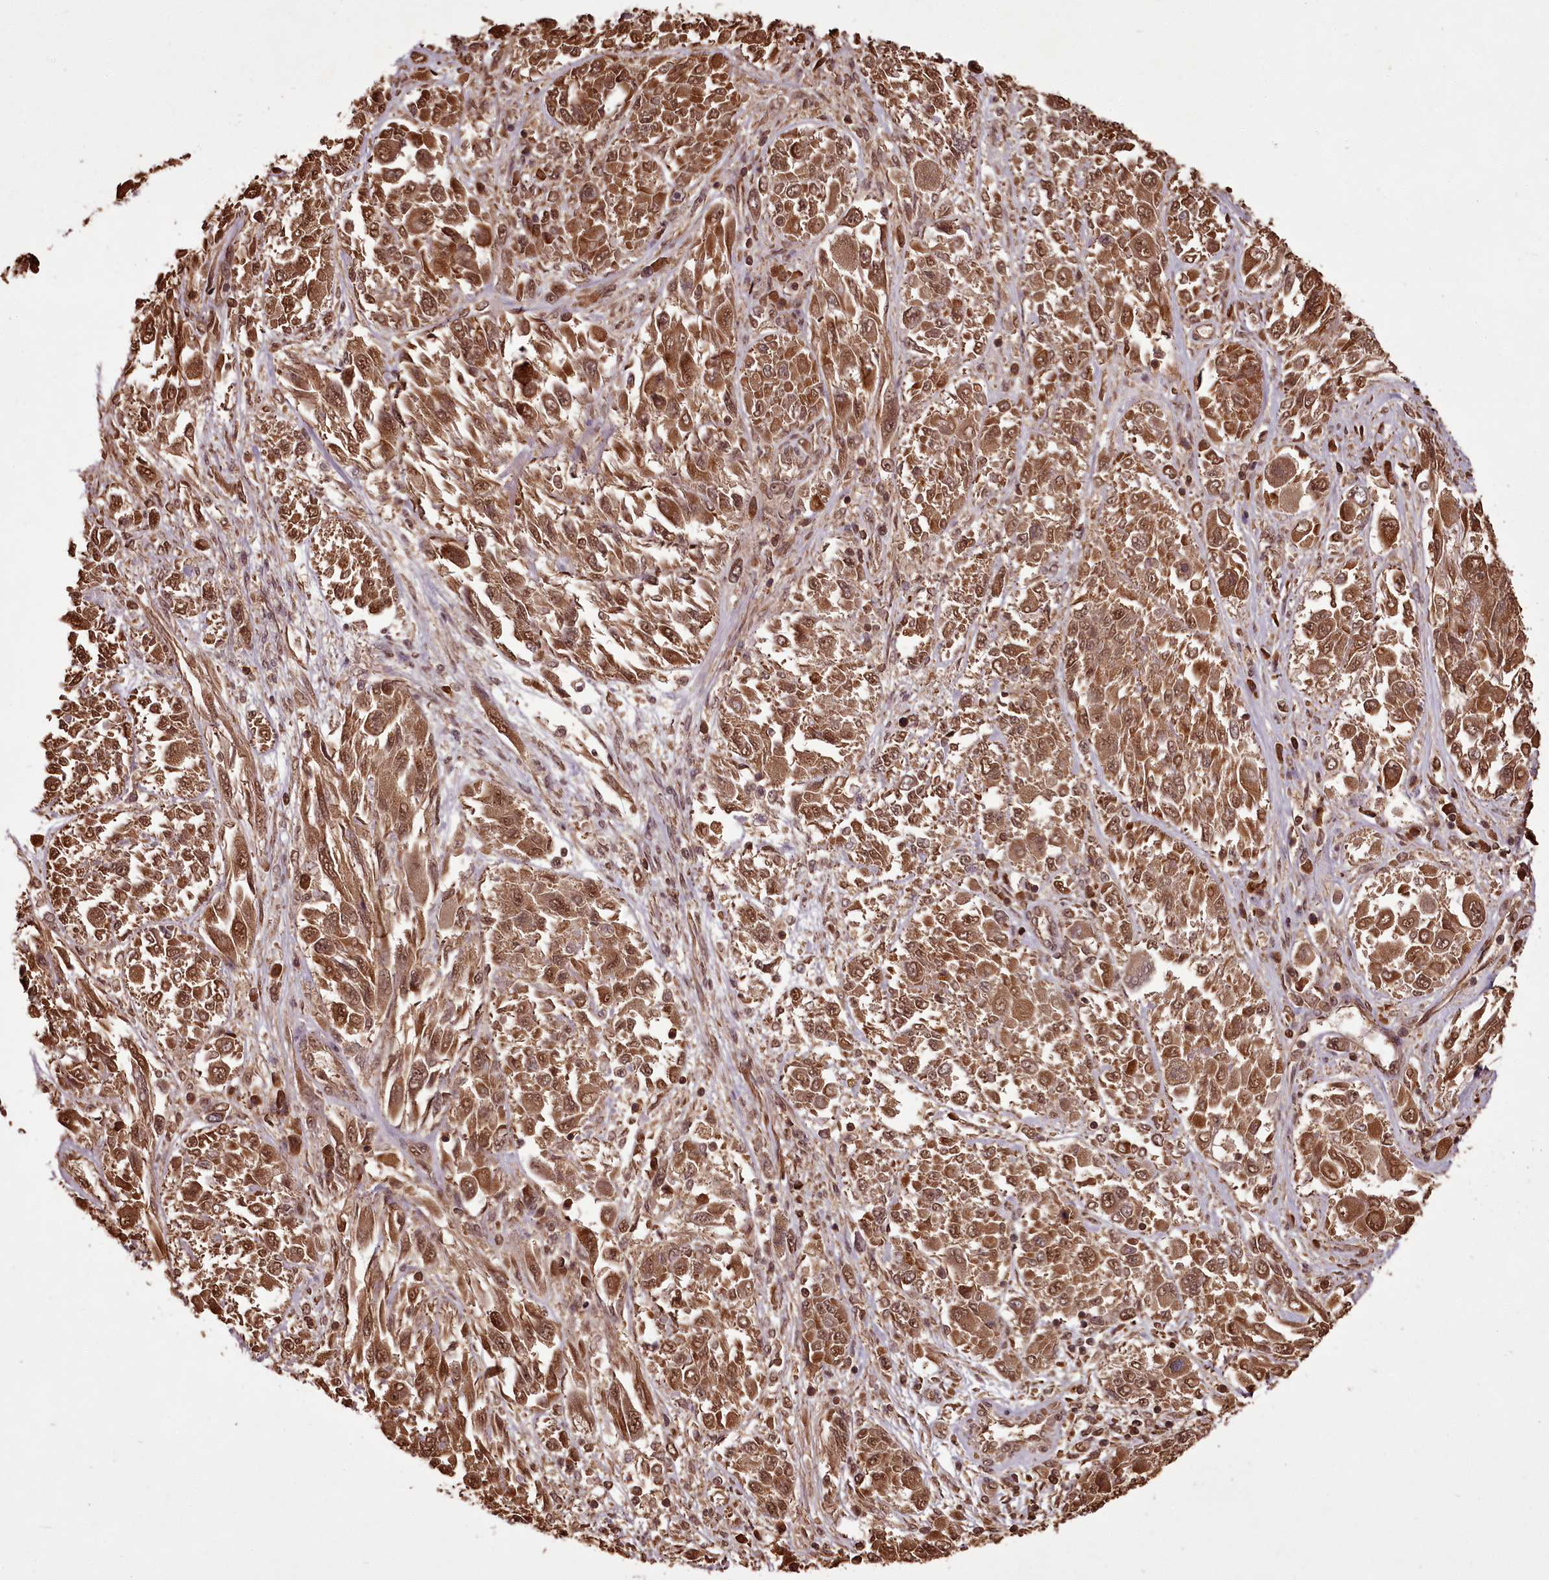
{"staining": {"intensity": "moderate", "quantity": ">75%", "location": "cytoplasmic/membranous,nuclear"}, "tissue": "melanoma", "cell_type": "Tumor cells", "image_type": "cancer", "snomed": [{"axis": "morphology", "description": "Malignant melanoma, NOS"}, {"axis": "topography", "description": "Skin"}], "caption": "Malignant melanoma stained with IHC reveals moderate cytoplasmic/membranous and nuclear positivity in approximately >75% of tumor cells.", "gene": "NPRL2", "patient": {"sex": "female", "age": 91}}